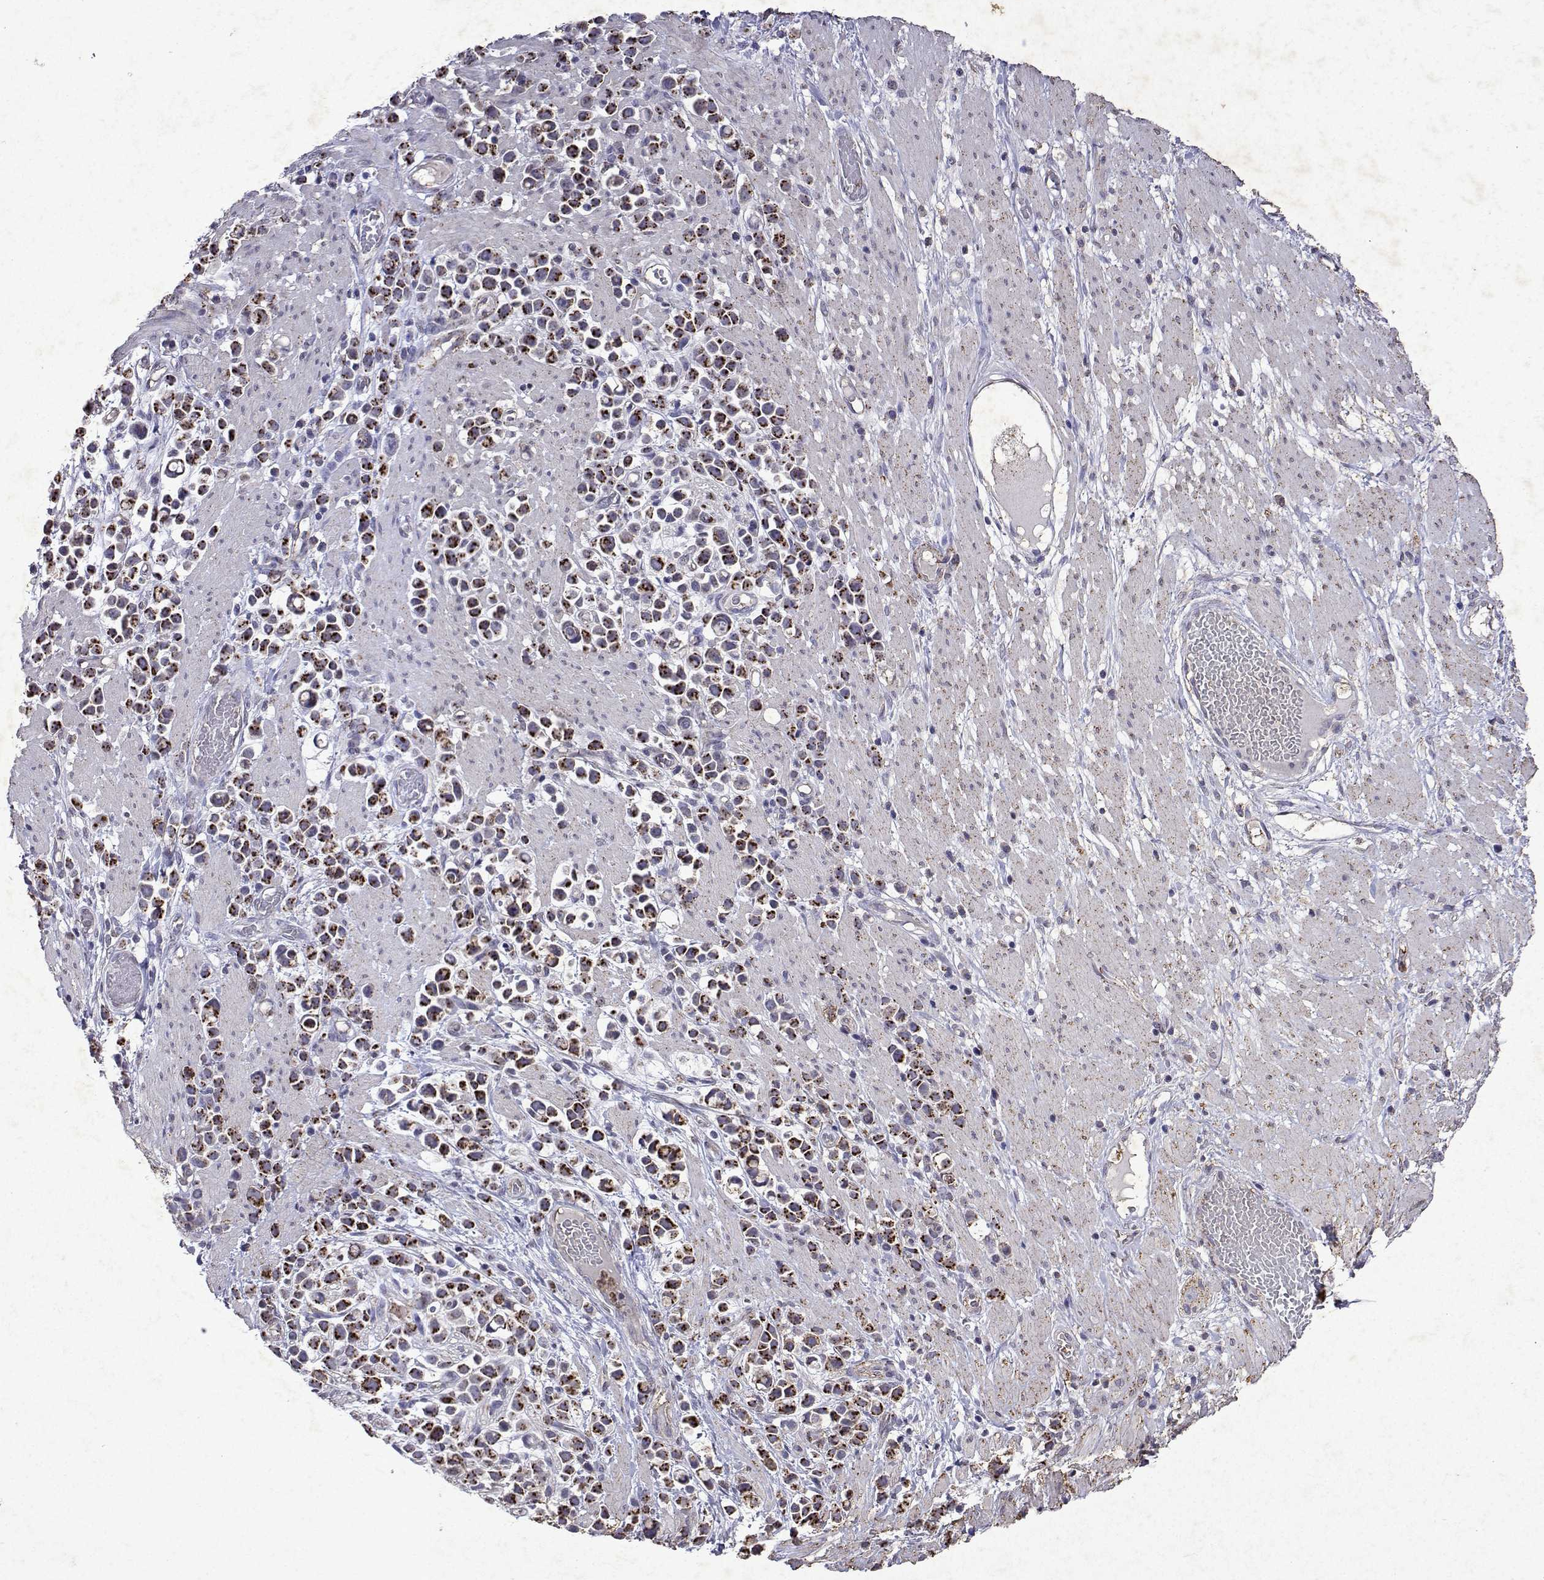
{"staining": {"intensity": "strong", "quantity": "25%-75%", "location": "cytoplasmic/membranous"}, "tissue": "stomach cancer", "cell_type": "Tumor cells", "image_type": "cancer", "snomed": [{"axis": "morphology", "description": "Adenocarcinoma, NOS"}, {"axis": "topography", "description": "Stomach"}], "caption": "IHC histopathology image of stomach adenocarcinoma stained for a protein (brown), which demonstrates high levels of strong cytoplasmic/membranous staining in approximately 25%-75% of tumor cells.", "gene": "DUSP28", "patient": {"sex": "male", "age": 82}}